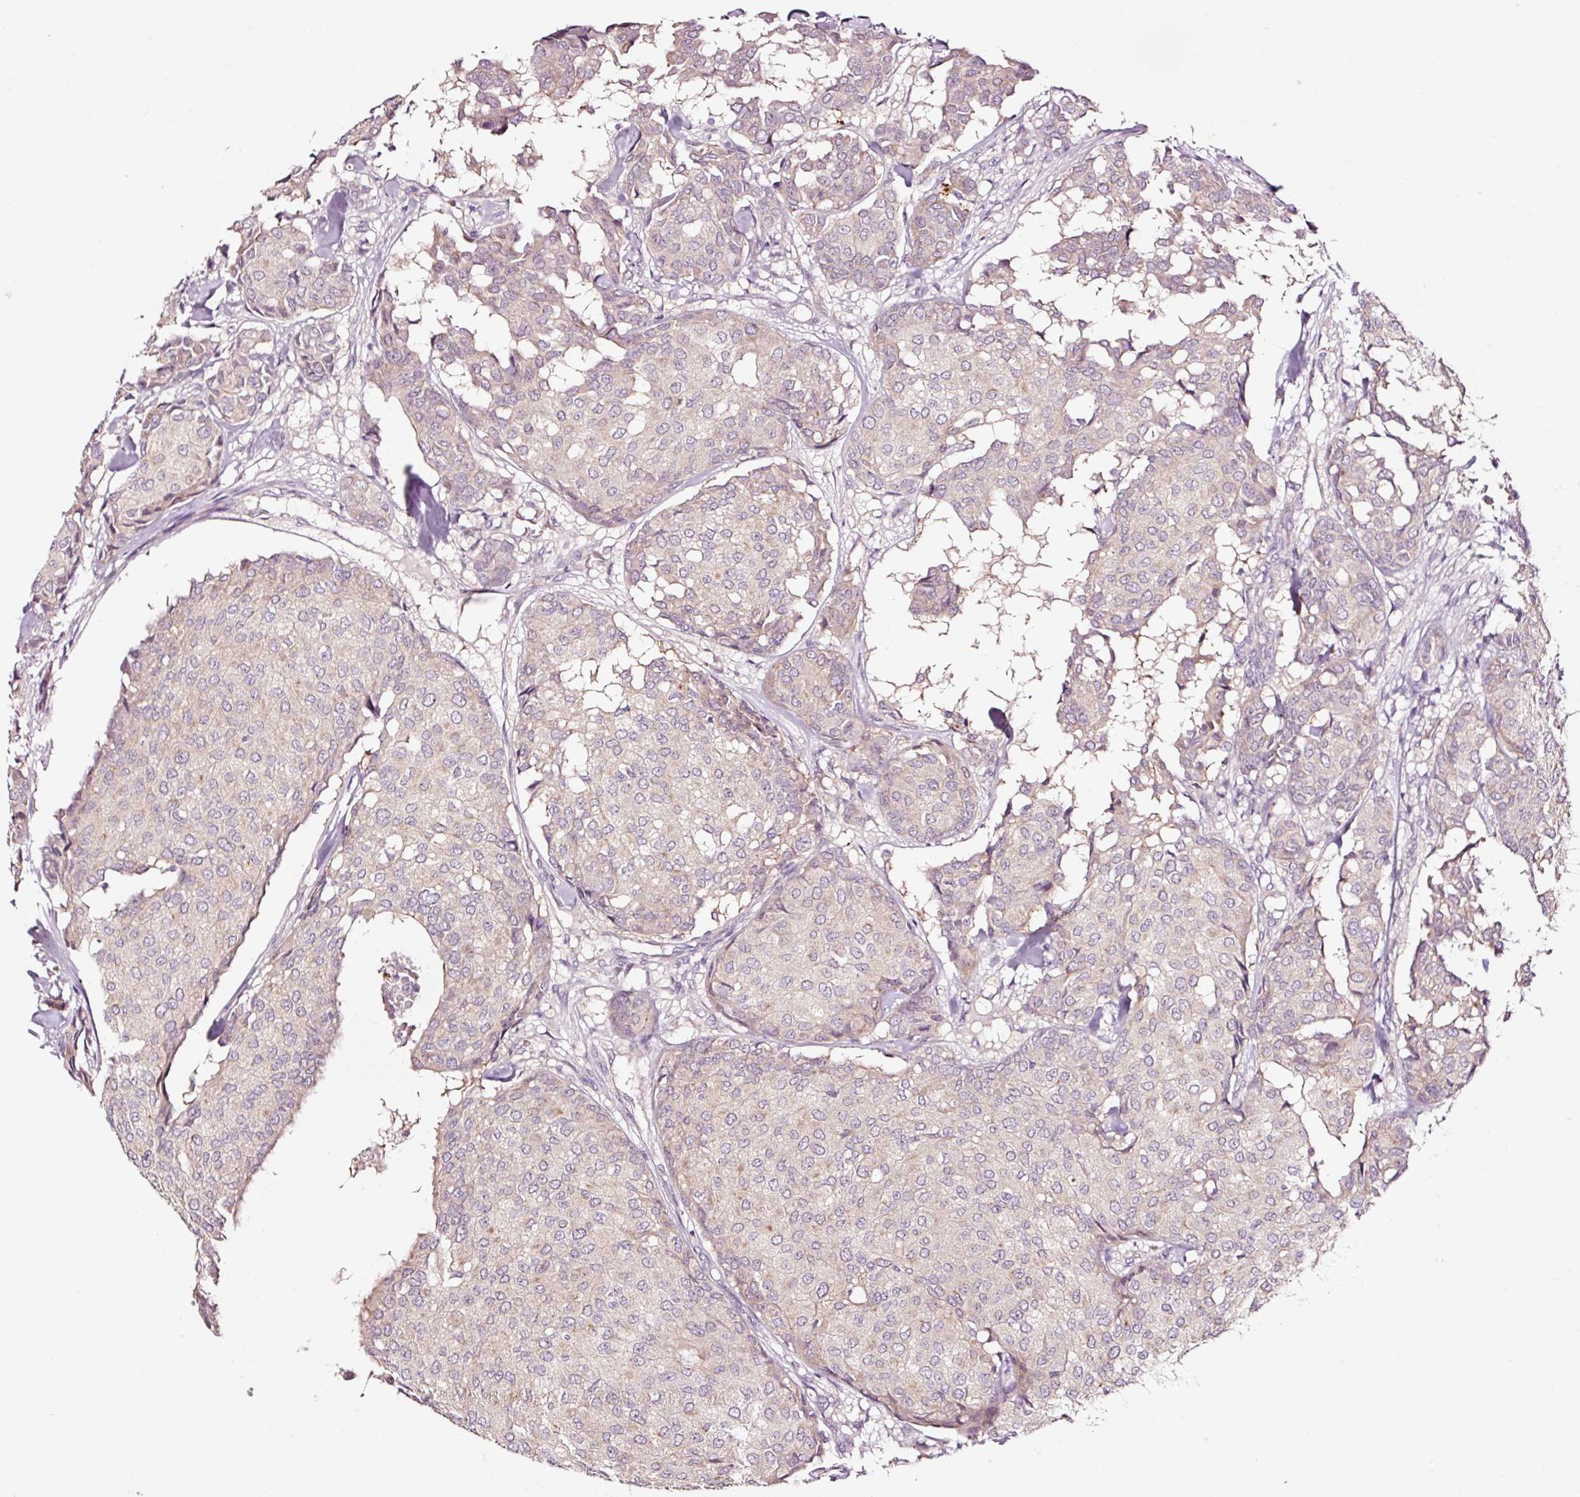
{"staining": {"intensity": "negative", "quantity": "none", "location": "none"}, "tissue": "breast cancer", "cell_type": "Tumor cells", "image_type": "cancer", "snomed": [{"axis": "morphology", "description": "Duct carcinoma"}, {"axis": "topography", "description": "Breast"}], "caption": "Human breast cancer (intraductal carcinoma) stained for a protein using immunohistochemistry exhibits no staining in tumor cells.", "gene": "UTP14A", "patient": {"sex": "female", "age": 75}}